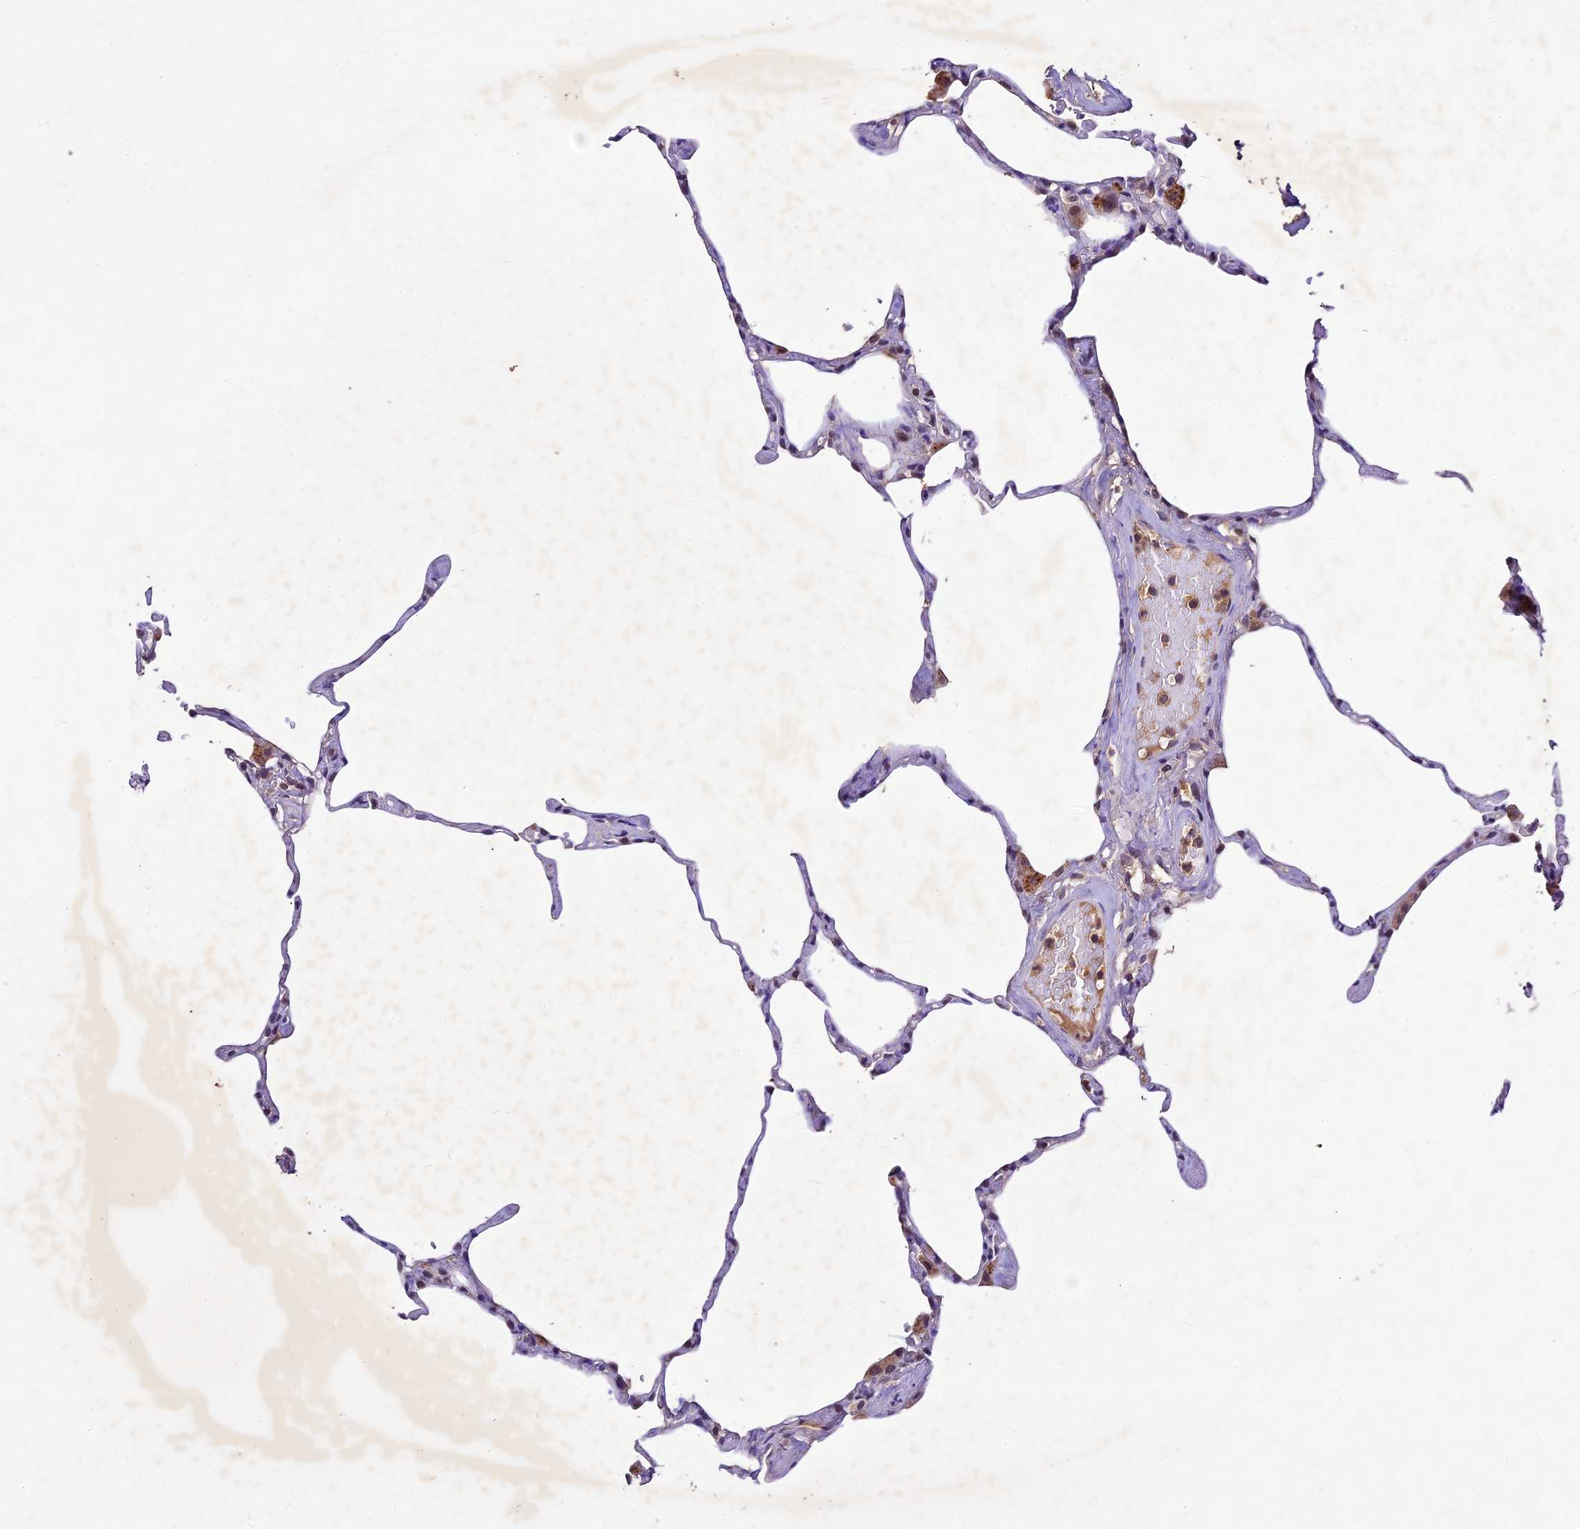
{"staining": {"intensity": "moderate", "quantity": "<25%", "location": "cytoplasmic/membranous"}, "tissue": "lung", "cell_type": "Alveolar cells", "image_type": "normal", "snomed": [{"axis": "morphology", "description": "Normal tissue, NOS"}, {"axis": "topography", "description": "Lung"}], "caption": "Brown immunohistochemical staining in unremarkable lung reveals moderate cytoplasmic/membranous staining in about <25% of alveolar cells. (brown staining indicates protein expression, while blue staining denotes nuclei).", "gene": "ATP10A", "patient": {"sex": "male", "age": 65}}